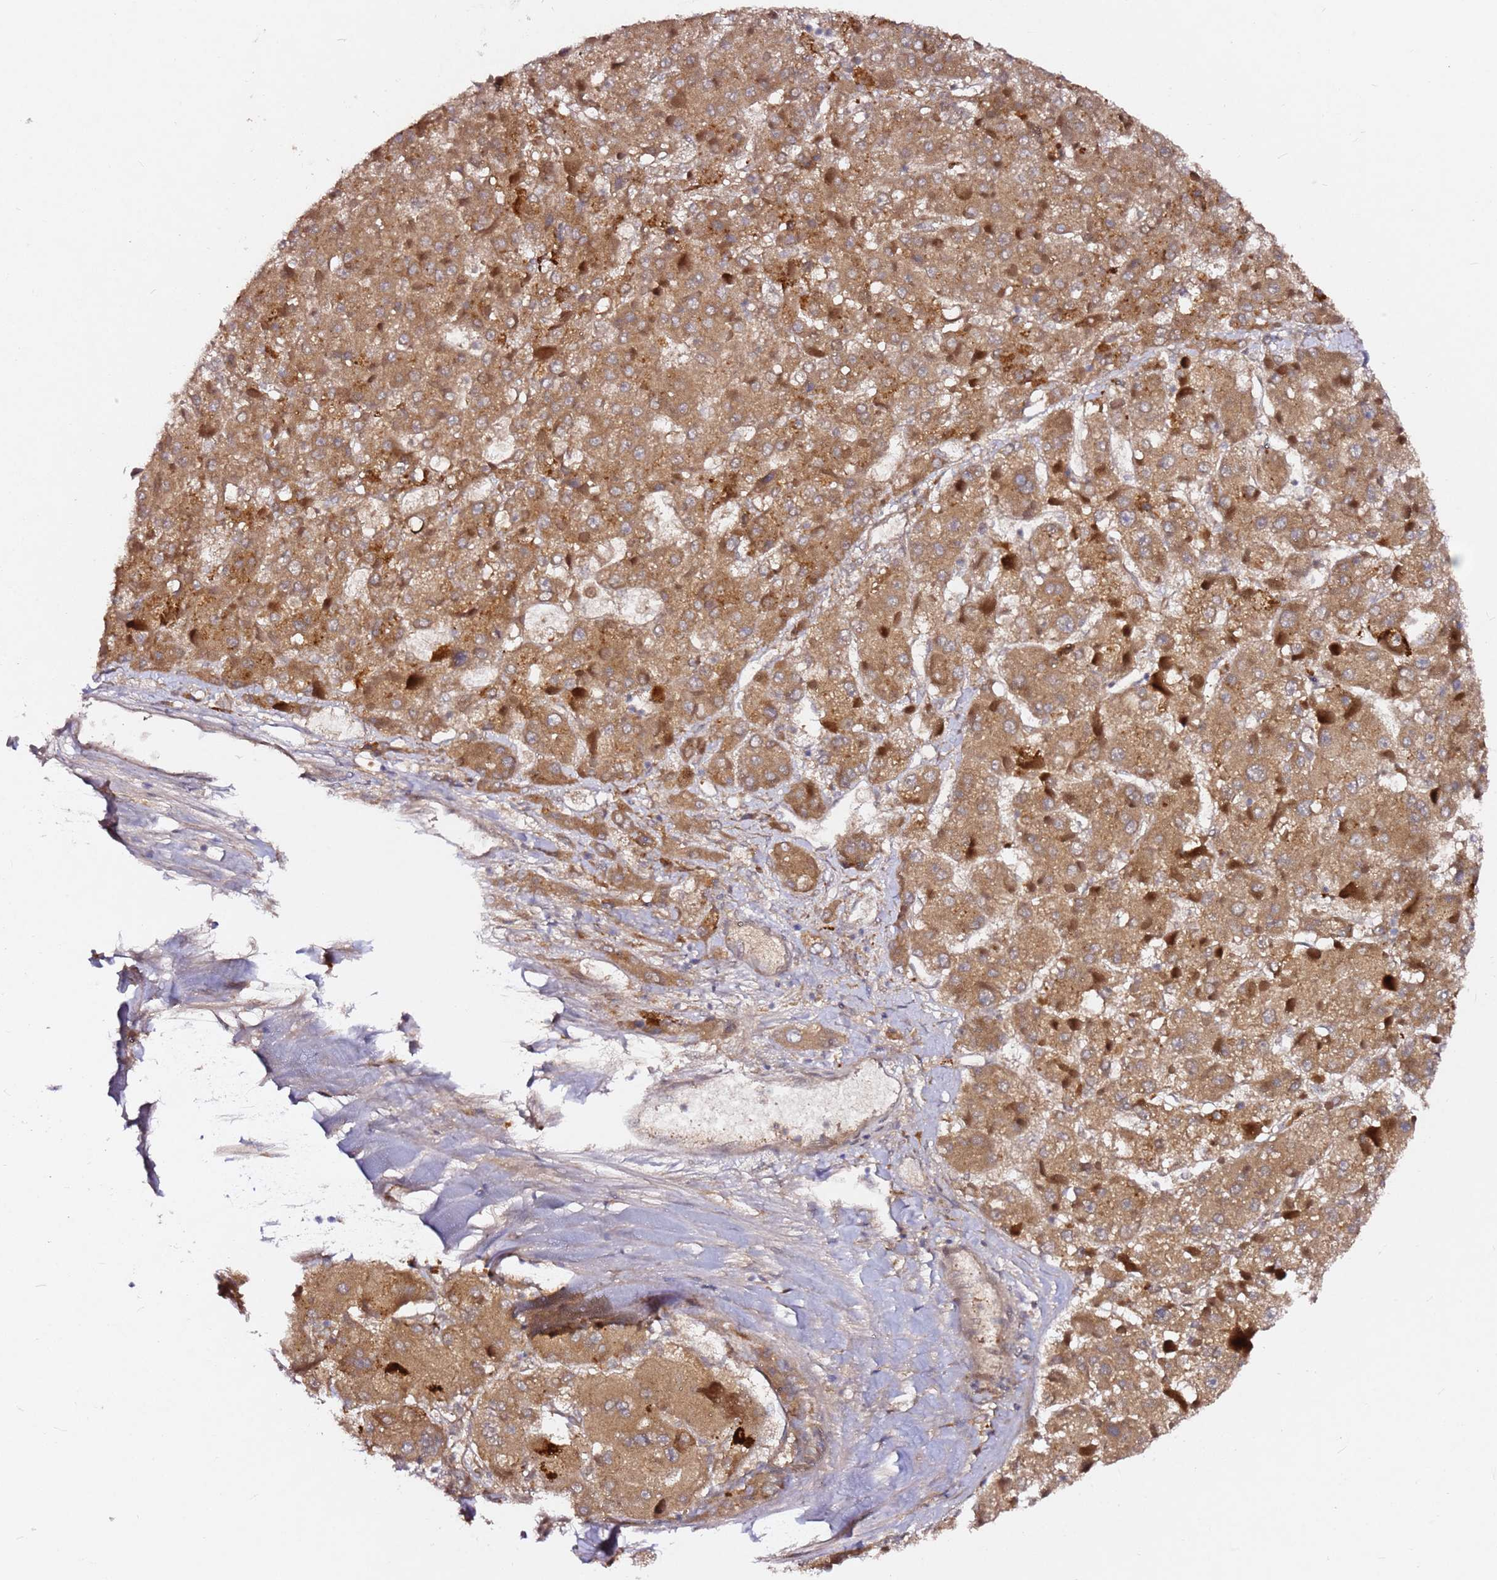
{"staining": {"intensity": "moderate", "quantity": ">75%", "location": "cytoplasmic/membranous"}, "tissue": "liver cancer", "cell_type": "Tumor cells", "image_type": "cancer", "snomed": [{"axis": "morphology", "description": "Carcinoma, Hepatocellular, NOS"}, {"axis": "topography", "description": "Liver"}], "caption": "The photomicrograph demonstrates staining of hepatocellular carcinoma (liver), revealing moderate cytoplasmic/membranous protein expression (brown color) within tumor cells.", "gene": "ALG11", "patient": {"sex": "female", "age": 73}}